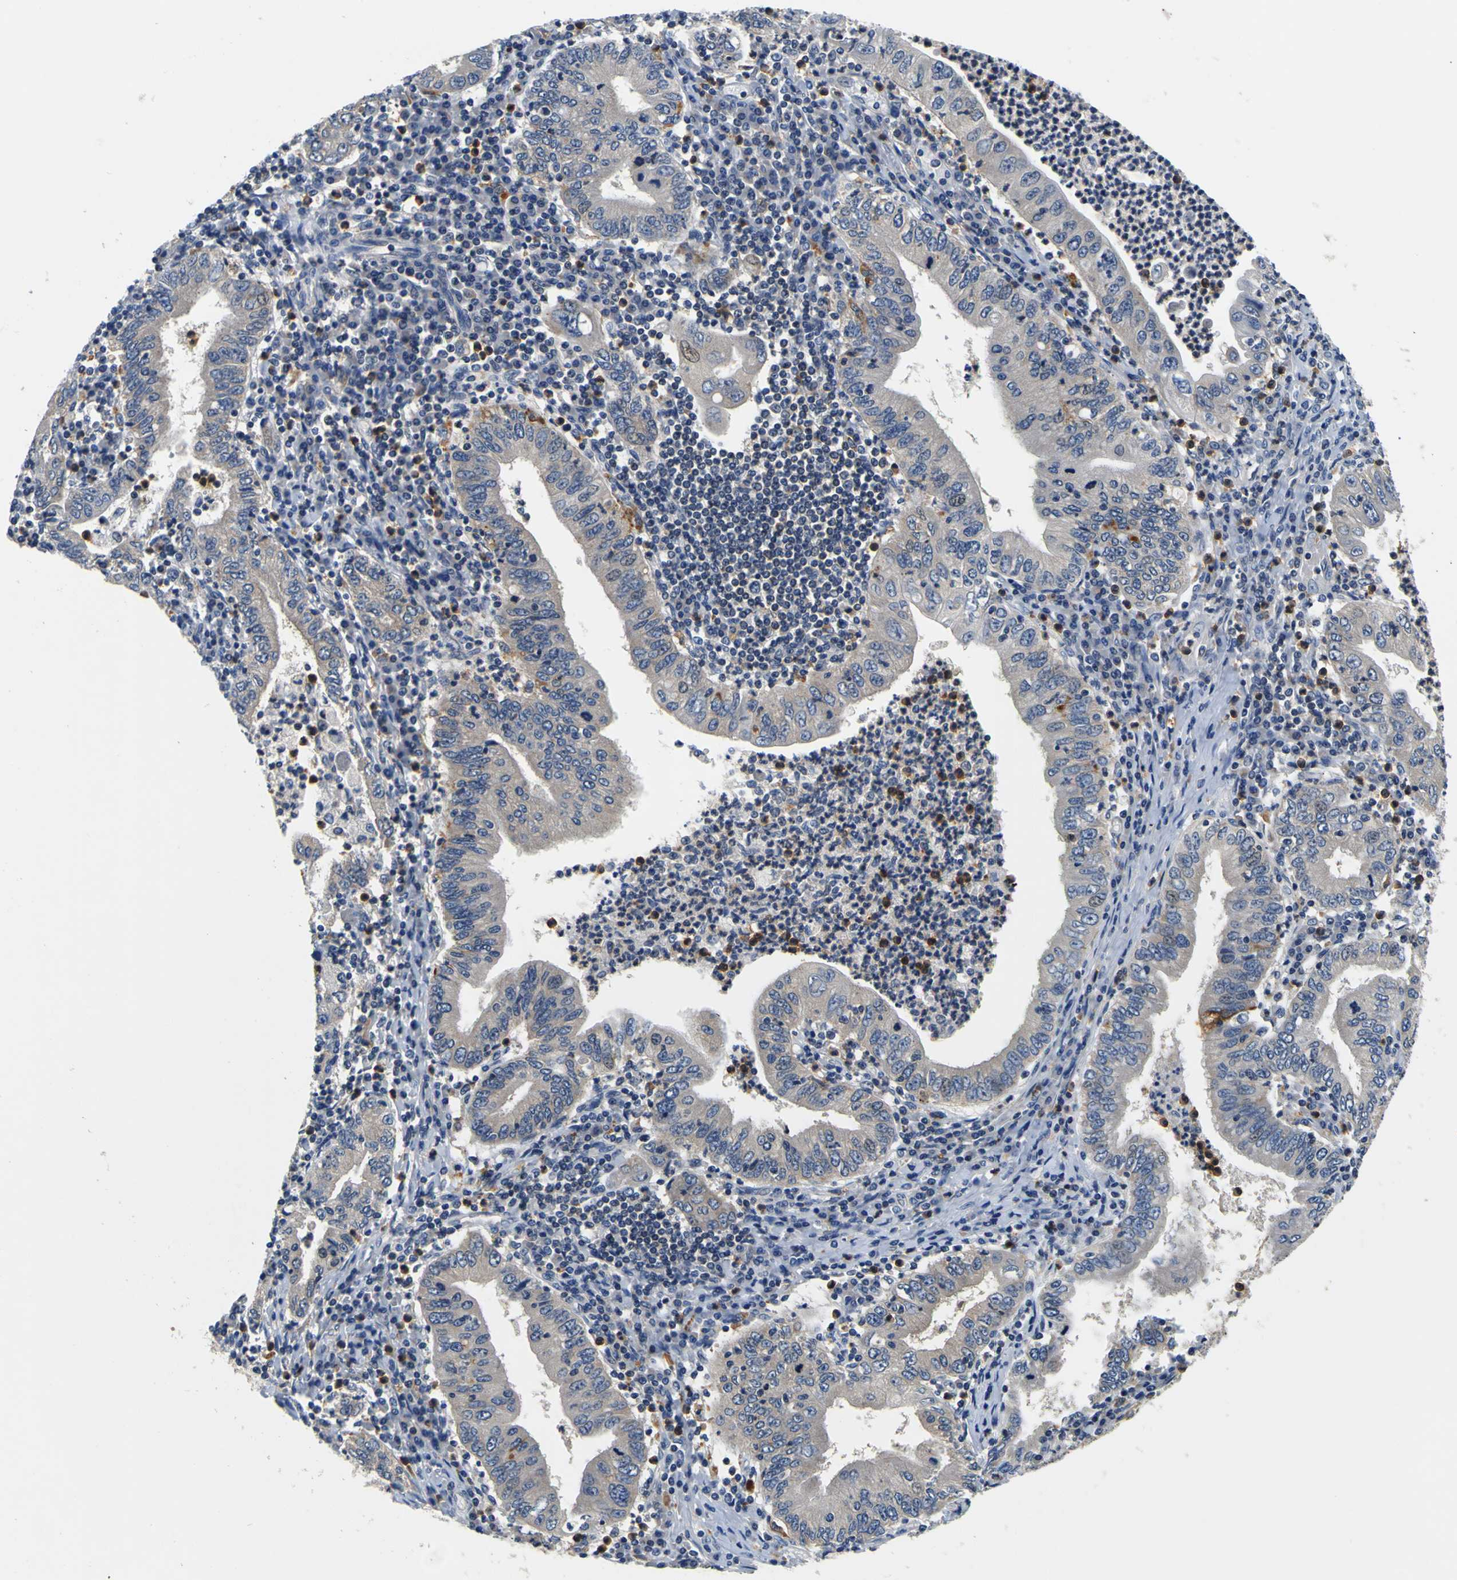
{"staining": {"intensity": "weak", "quantity": ">75%", "location": "cytoplasmic/membranous"}, "tissue": "stomach cancer", "cell_type": "Tumor cells", "image_type": "cancer", "snomed": [{"axis": "morphology", "description": "Normal tissue, NOS"}, {"axis": "morphology", "description": "Adenocarcinoma, NOS"}, {"axis": "topography", "description": "Esophagus"}, {"axis": "topography", "description": "Stomach, upper"}, {"axis": "topography", "description": "Peripheral nerve tissue"}], "caption": "Approximately >75% of tumor cells in human stomach cancer (adenocarcinoma) demonstrate weak cytoplasmic/membranous protein positivity as visualized by brown immunohistochemical staining.", "gene": "TNIK", "patient": {"sex": "male", "age": 62}}